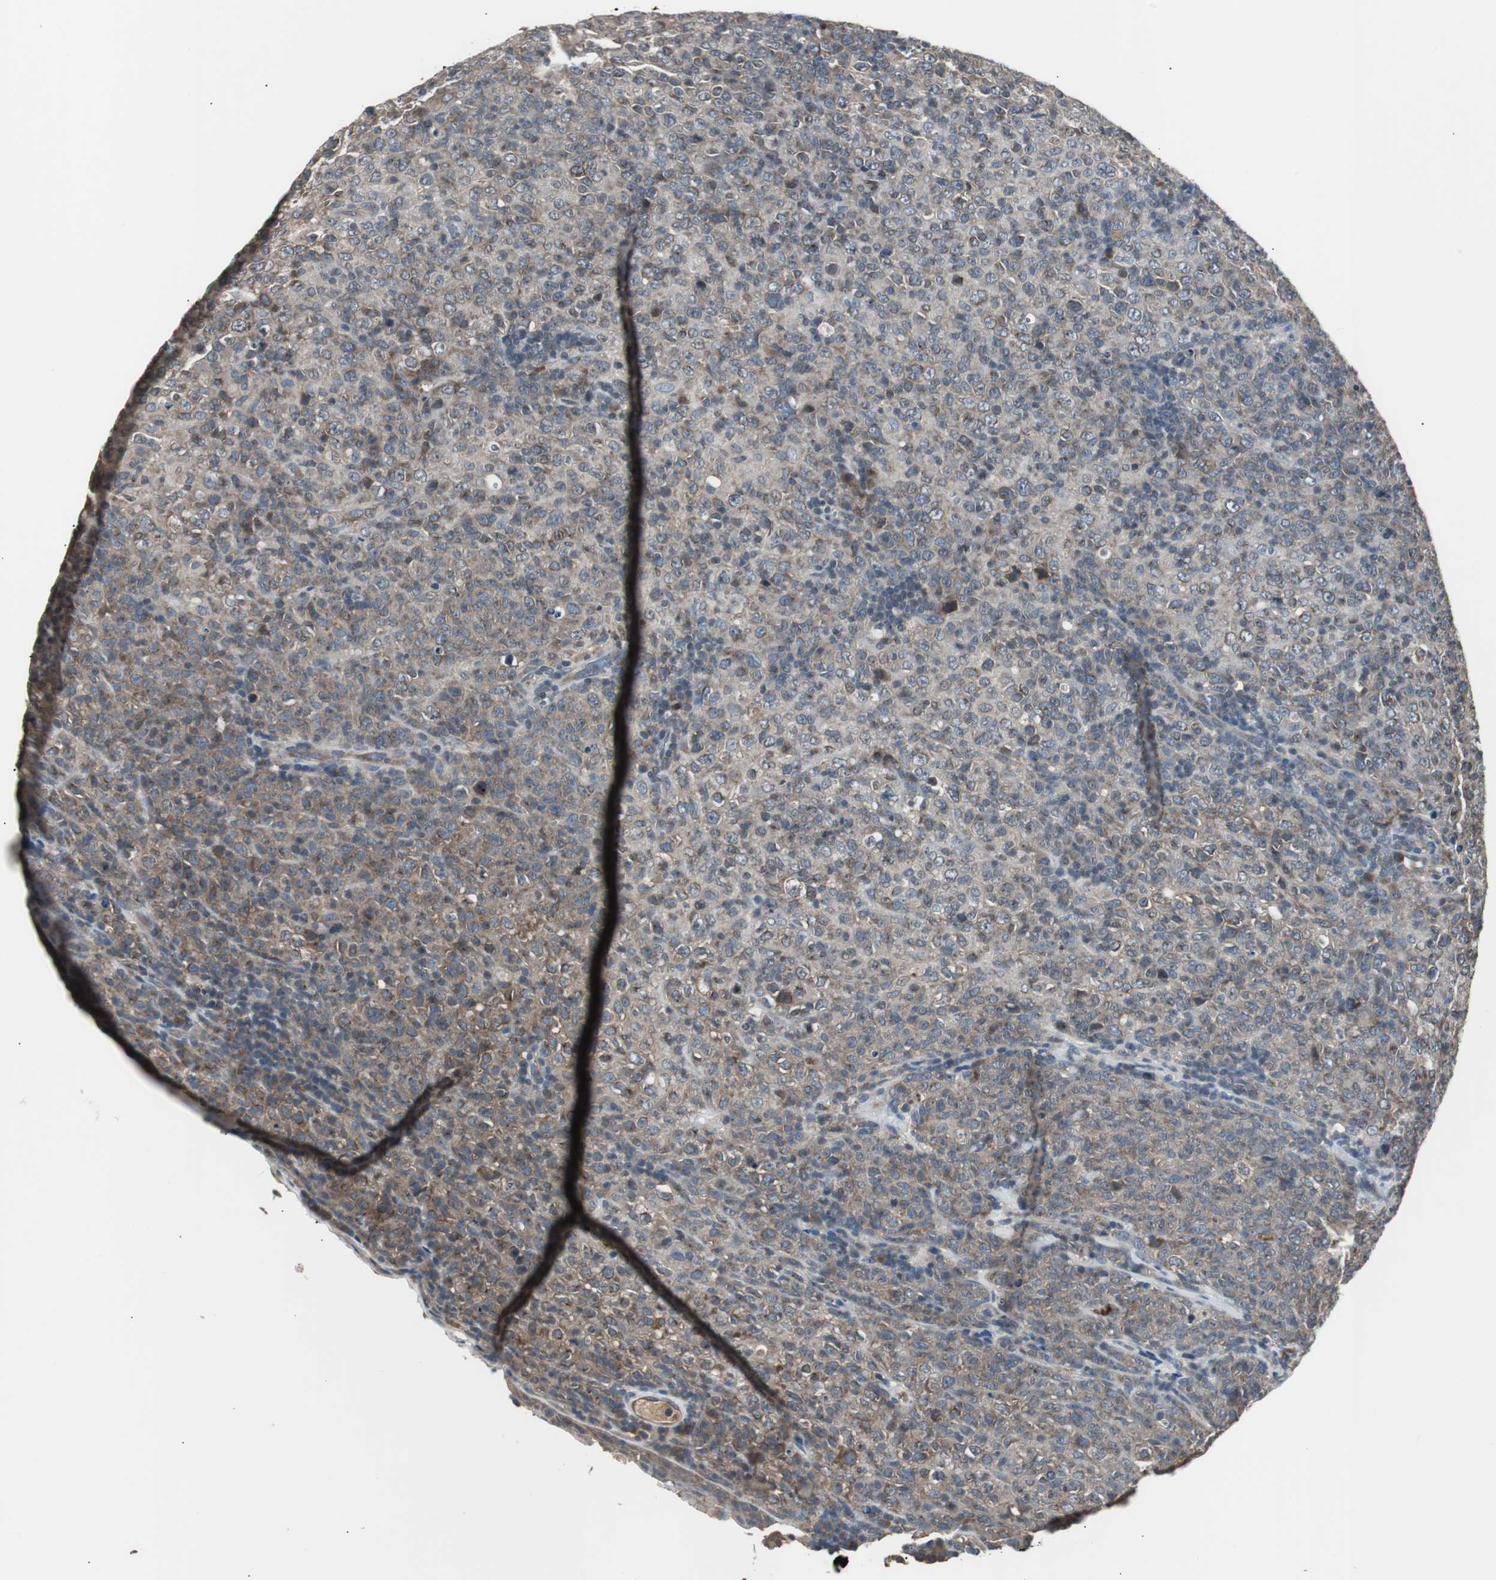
{"staining": {"intensity": "weak", "quantity": "25%-75%", "location": "cytoplasmic/membranous"}, "tissue": "lymphoma", "cell_type": "Tumor cells", "image_type": "cancer", "snomed": [{"axis": "morphology", "description": "Malignant lymphoma, non-Hodgkin's type, High grade"}, {"axis": "topography", "description": "Tonsil"}], "caption": "High-magnification brightfield microscopy of malignant lymphoma, non-Hodgkin's type (high-grade) stained with DAB (brown) and counterstained with hematoxylin (blue). tumor cells exhibit weak cytoplasmic/membranous expression is appreciated in approximately25%-75% of cells. (Stains: DAB in brown, nuclei in blue, Microscopy: brightfield microscopy at high magnification).", "gene": "ZMPSTE24", "patient": {"sex": "female", "age": 36}}